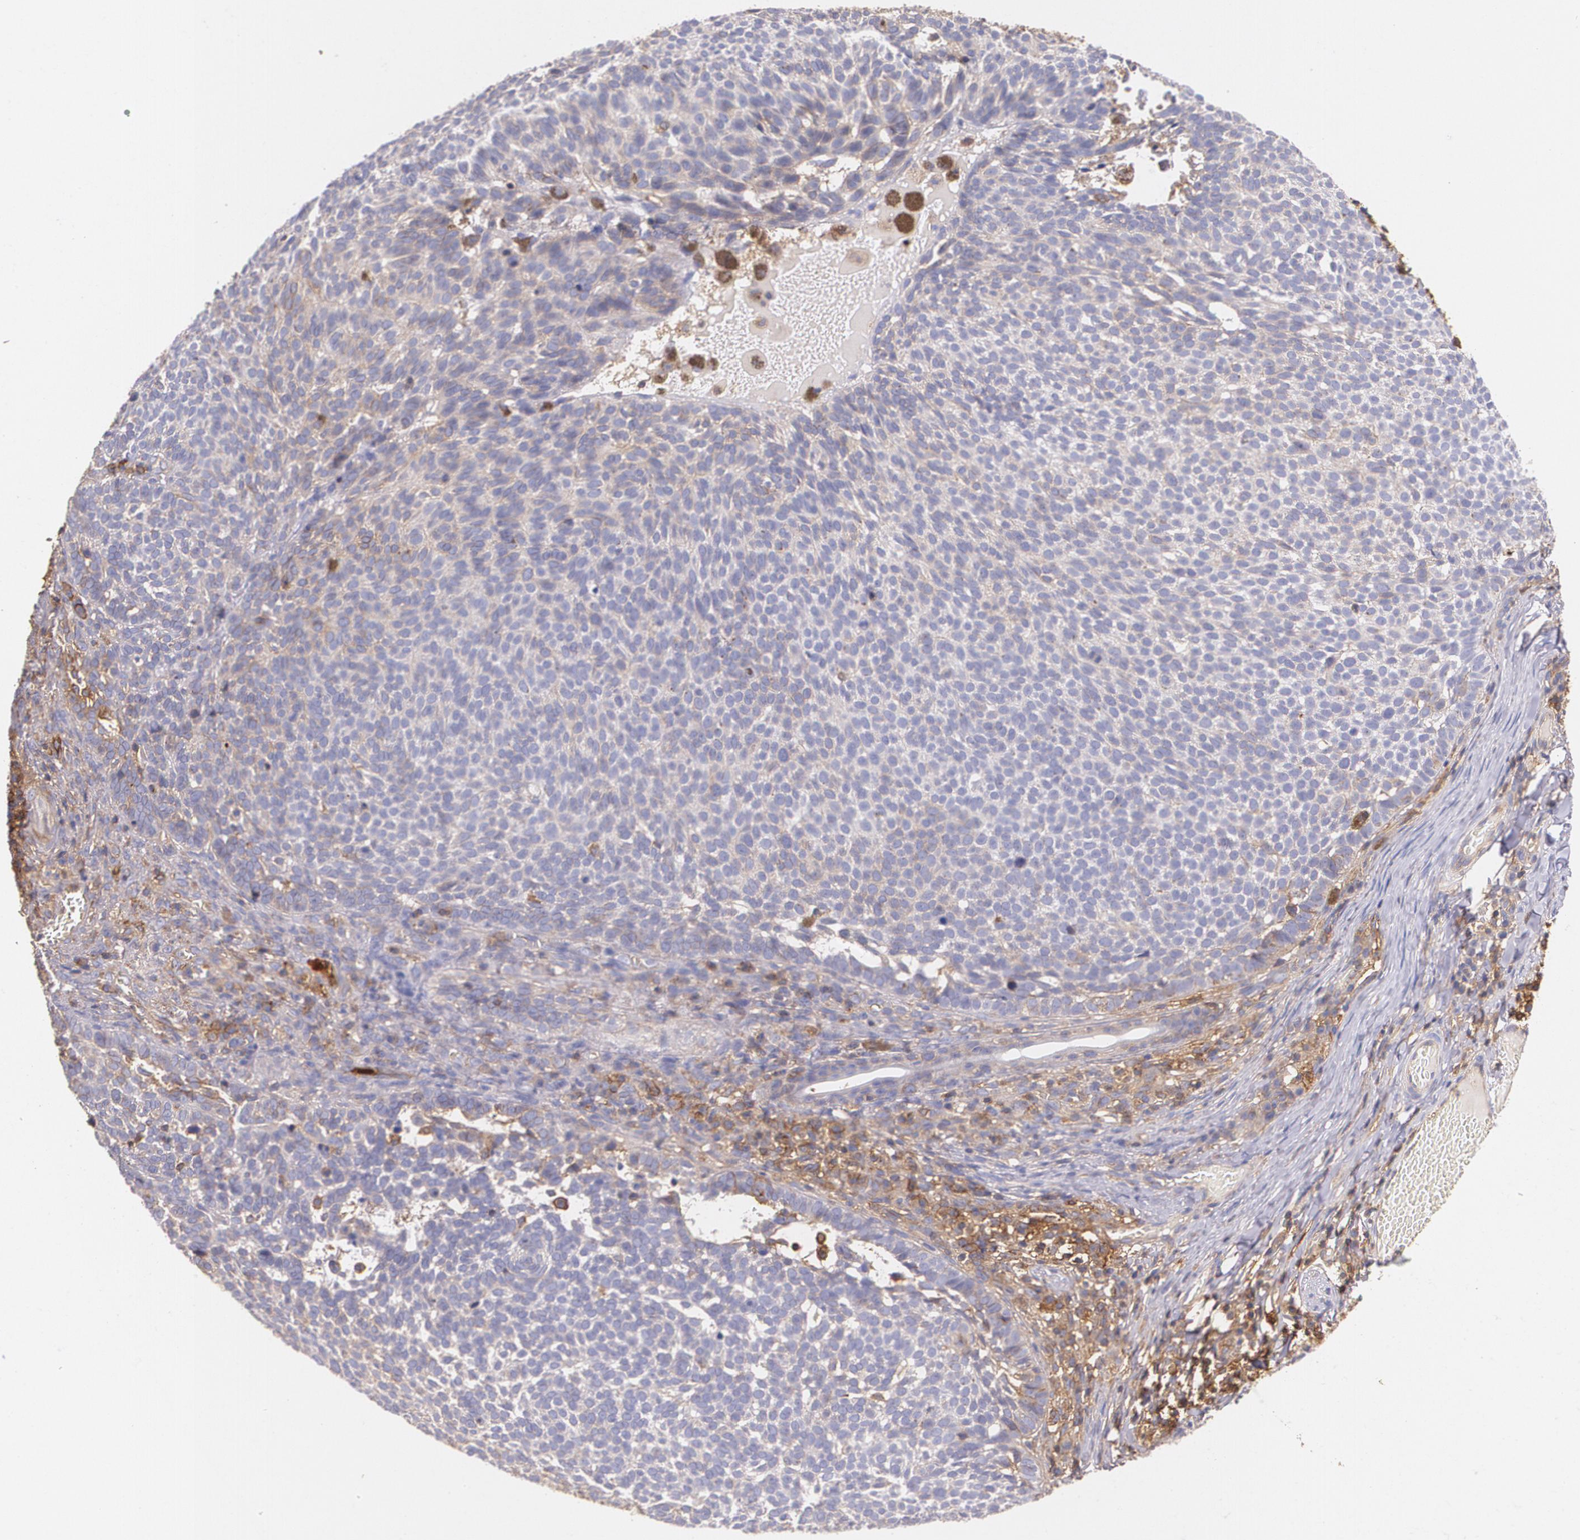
{"staining": {"intensity": "negative", "quantity": "none", "location": "none"}, "tissue": "skin cancer", "cell_type": "Tumor cells", "image_type": "cancer", "snomed": [{"axis": "morphology", "description": "Basal cell carcinoma"}, {"axis": "topography", "description": "Skin"}], "caption": "A photomicrograph of human skin cancer is negative for staining in tumor cells.", "gene": "B2M", "patient": {"sex": "male", "age": 63}}